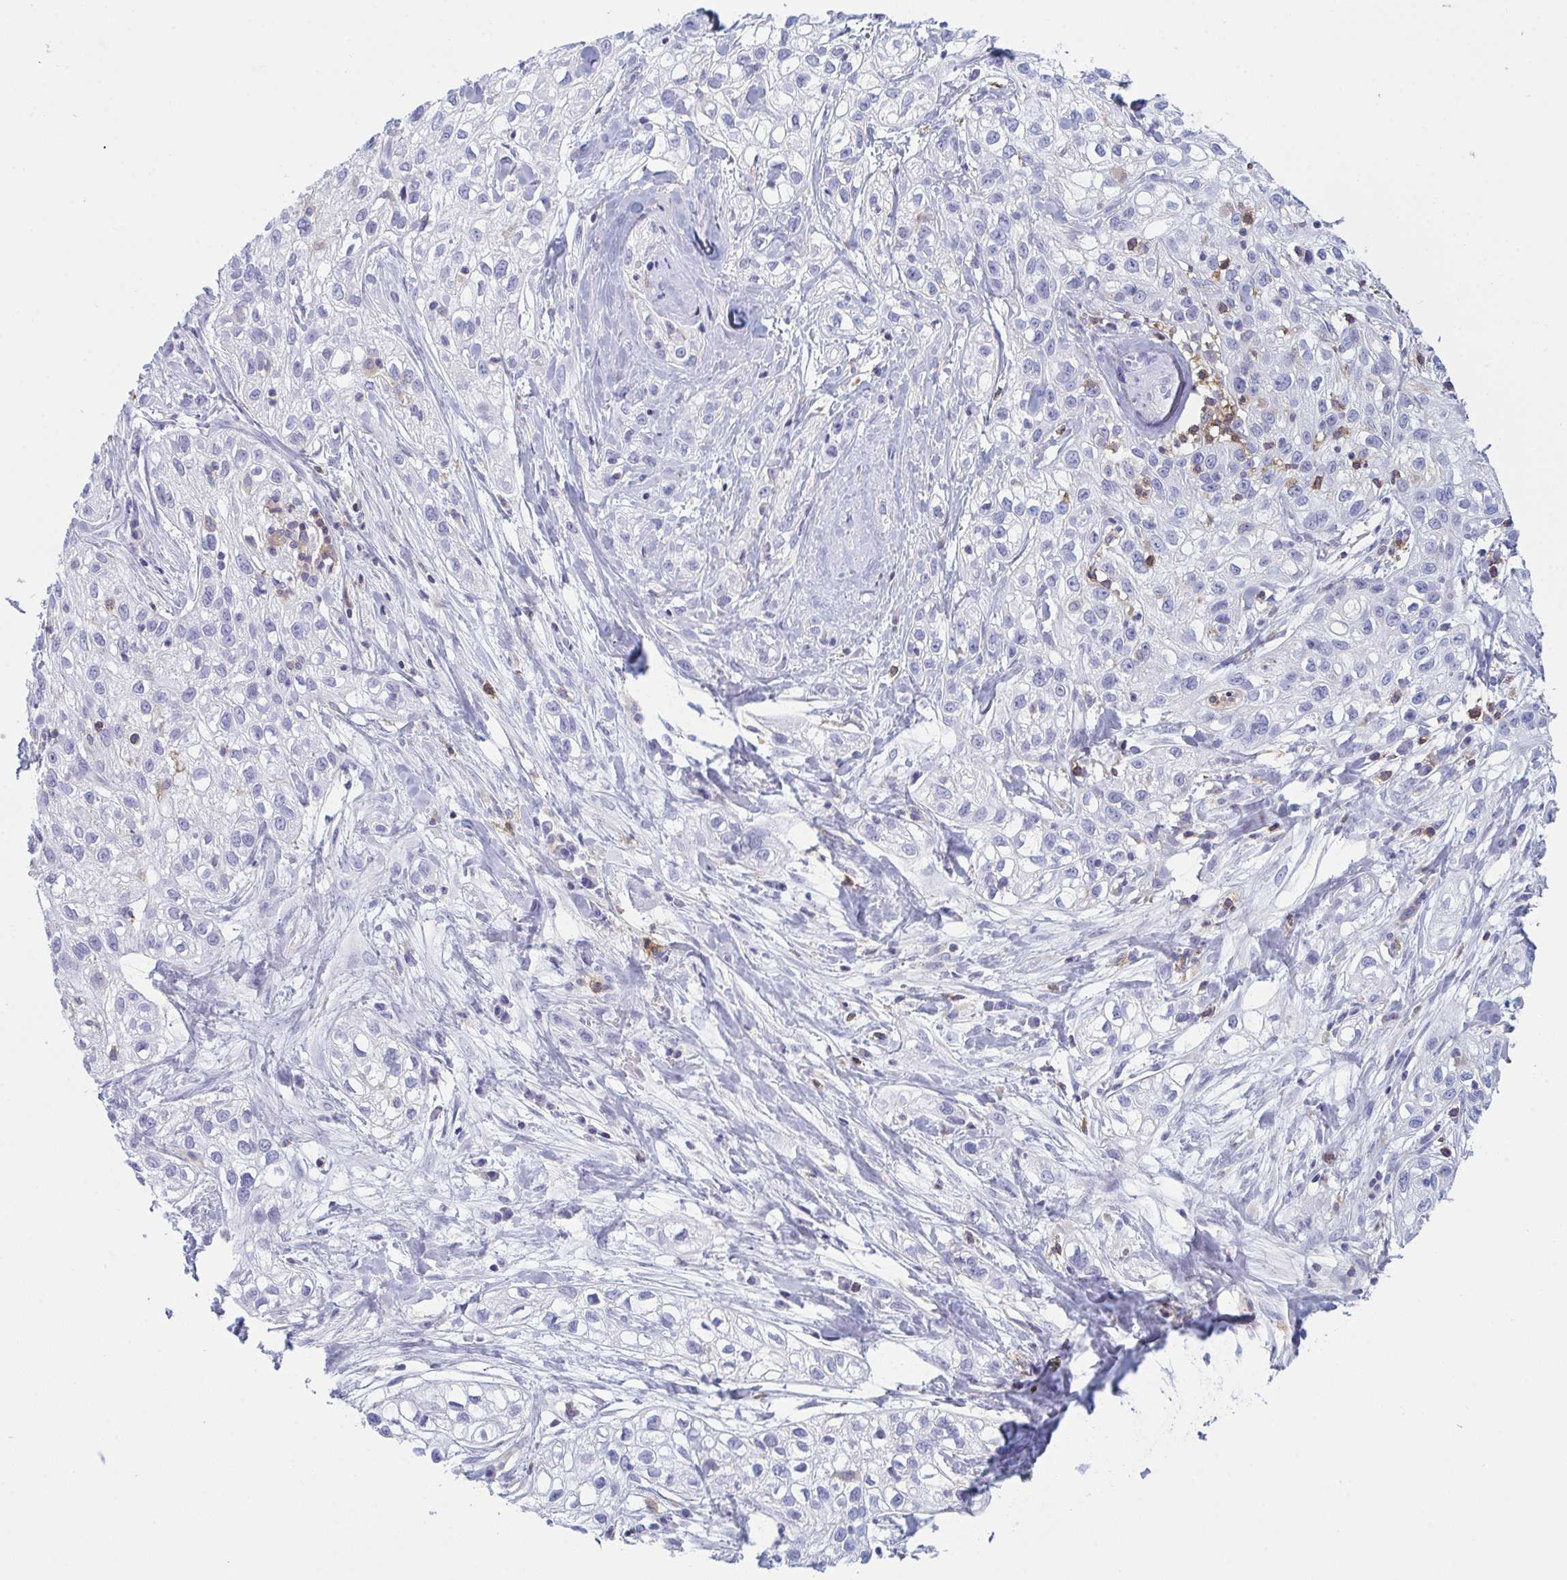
{"staining": {"intensity": "negative", "quantity": "none", "location": "none"}, "tissue": "skin cancer", "cell_type": "Tumor cells", "image_type": "cancer", "snomed": [{"axis": "morphology", "description": "Squamous cell carcinoma, NOS"}, {"axis": "topography", "description": "Skin"}], "caption": "Photomicrograph shows no significant protein staining in tumor cells of skin cancer (squamous cell carcinoma). (Stains: DAB immunohistochemistry (IHC) with hematoxylin counter stain, Microscopy: brightfield microscopy at high magnification).", "gene": "MYO1F", "patient": {"sex": "male", "age": 82}}